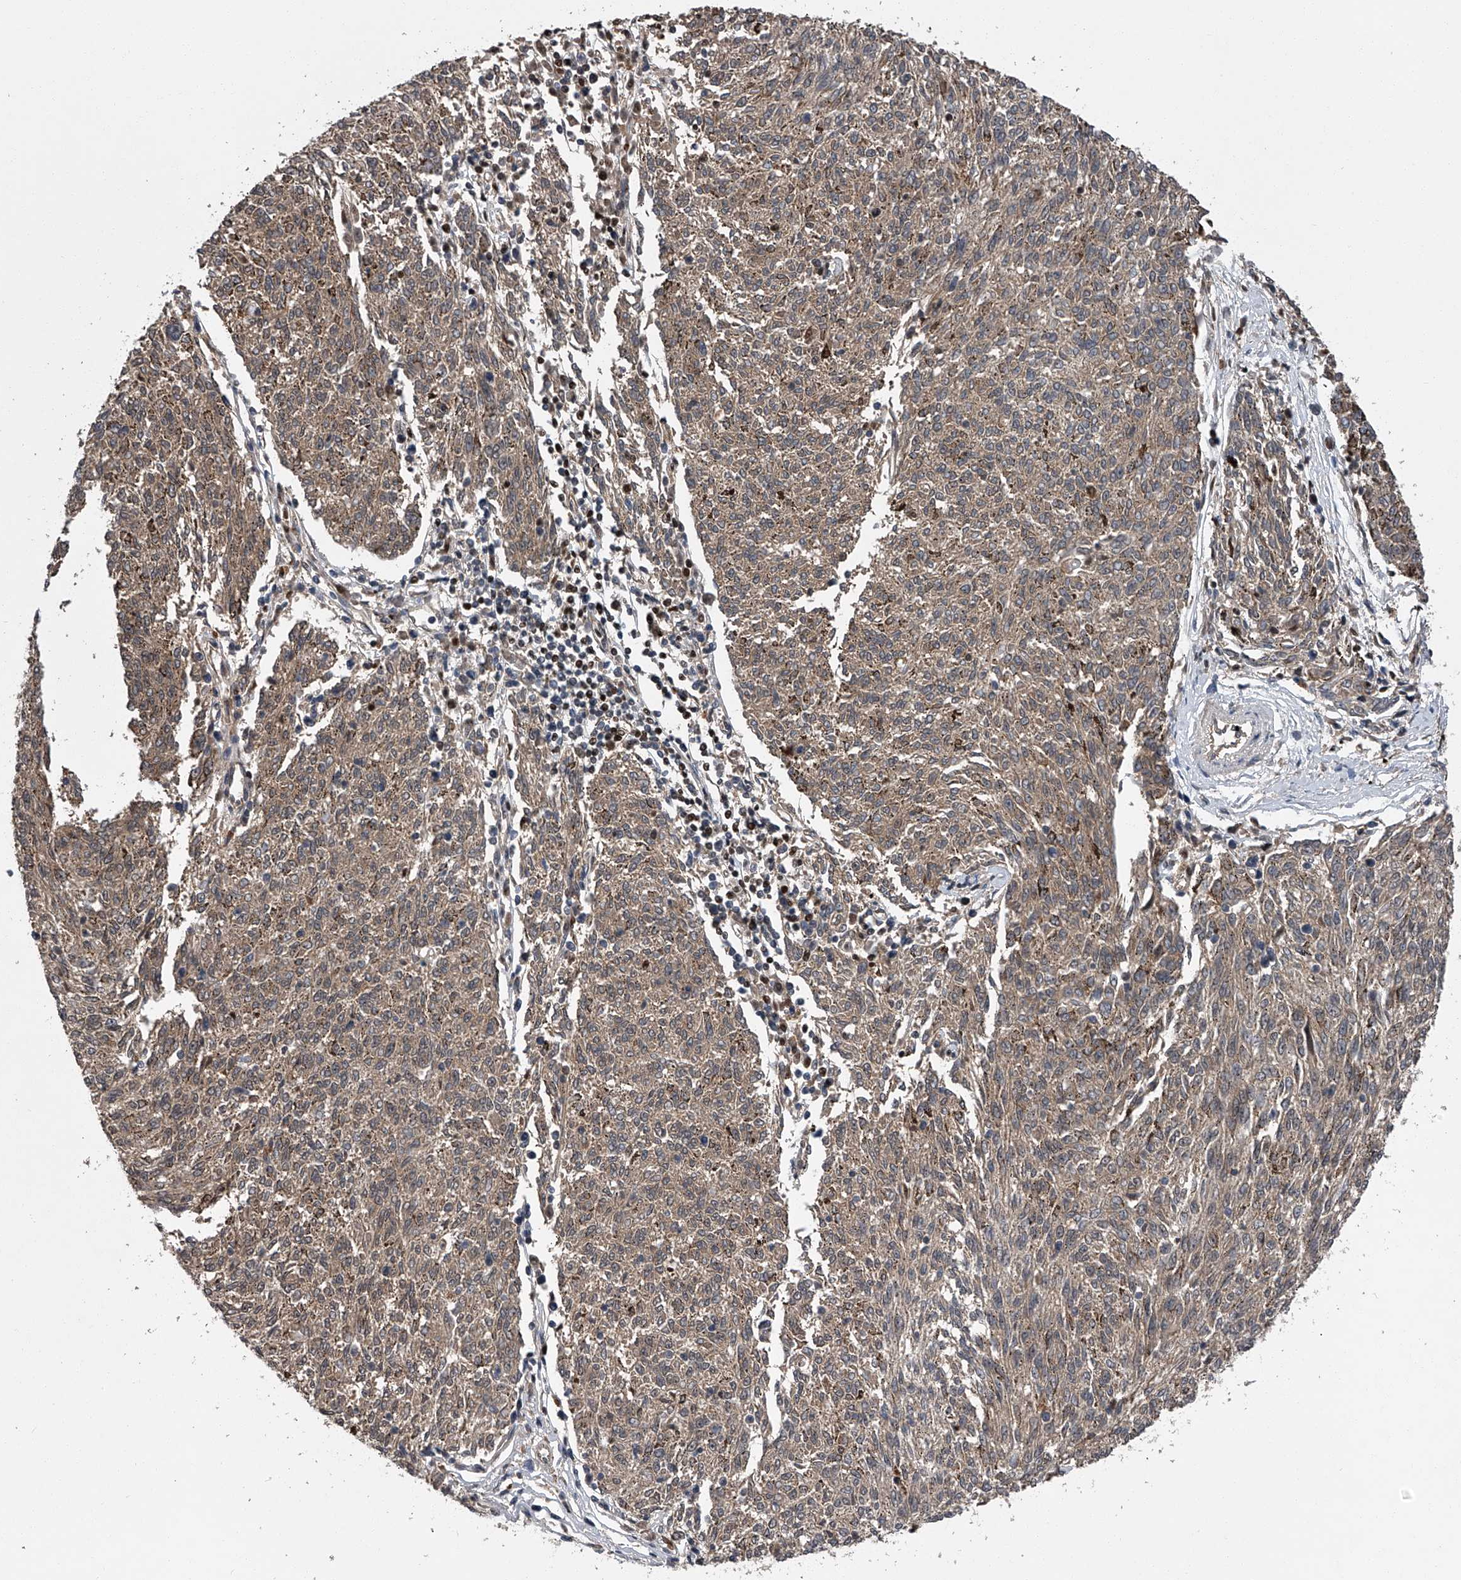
{"staining": {"intensity": "moderate", "quantity": ">75%", "location": "cytoplasmic/membranous,nuclear"}, "tissue": "melanoma", "cell_type": "Tumor cells", "image_type": "cancer", "snomed": [{"axis": "morphology", "description": "Malignant melanoma, NOS"}, {"axis": "topography", "description": "Skin"}], "caption": "Tumor cells display medium levels of moderate cytoplasmic/membranous and nuclear staining in about >75% of cells in human melanoma.", "gene": "SLC12A8", "patient": {"sex": "female", "age": 72}}